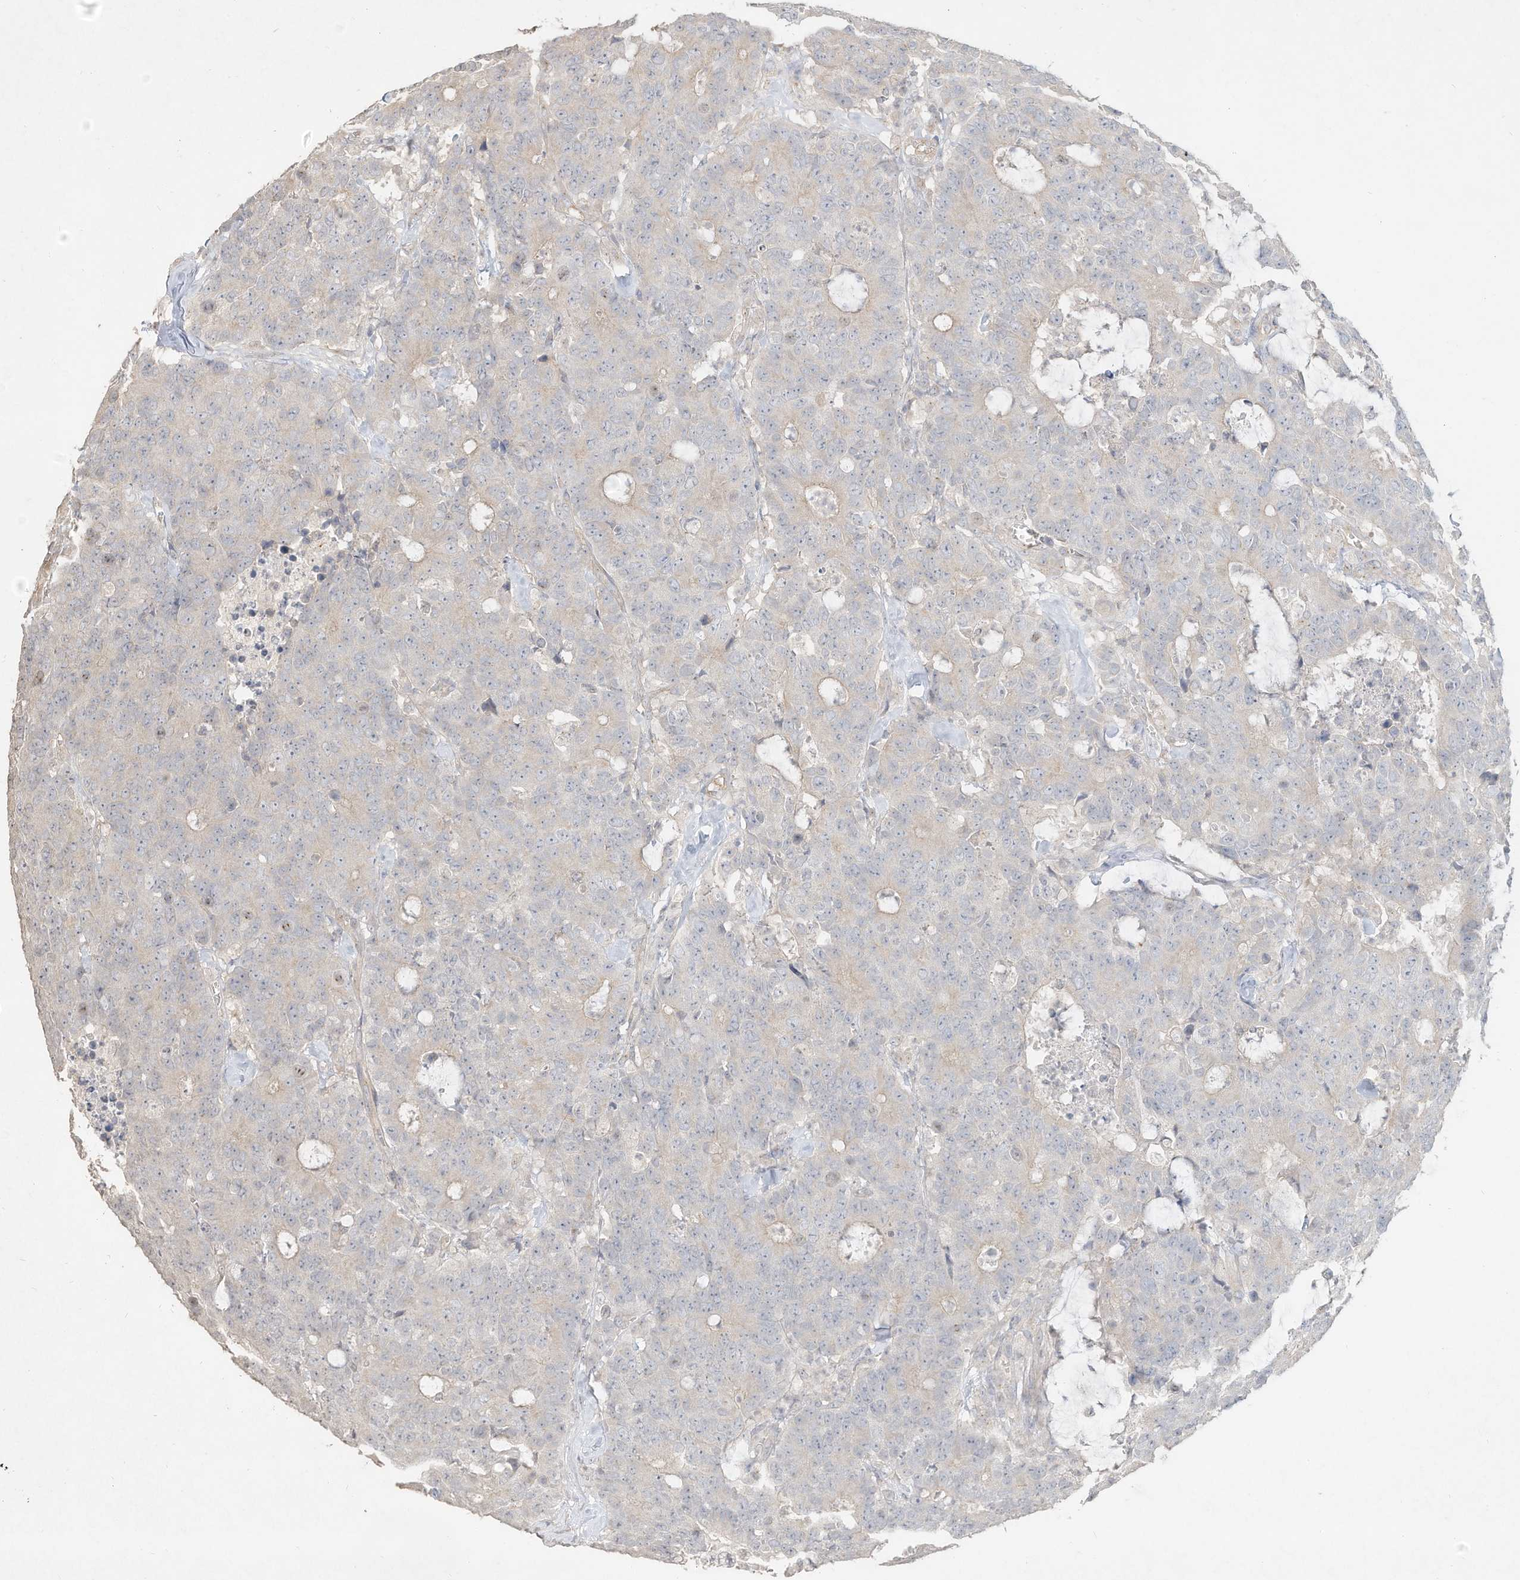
{"staining": {"intensity": "weak", "quantity": "<25%", "location": "cytoplasmic/membranous"}, "tissue": "colorectal cancer", "cell_type": "Tumor cells", "image_type": "cancer", "snomed": [{"axis": "morphology", "description": "Adenocarcinoma, NOS"}, {"axis": "topography", "description": "Colon"}], "caption": "Human colorectal cancer (adenocarcinoma) stained for a protein using immunohistochemistry (IHC) reveals no staining in tumor cells.", "gene": "DYNC1I2", "patient": {"sex": "female", "age": 86}}